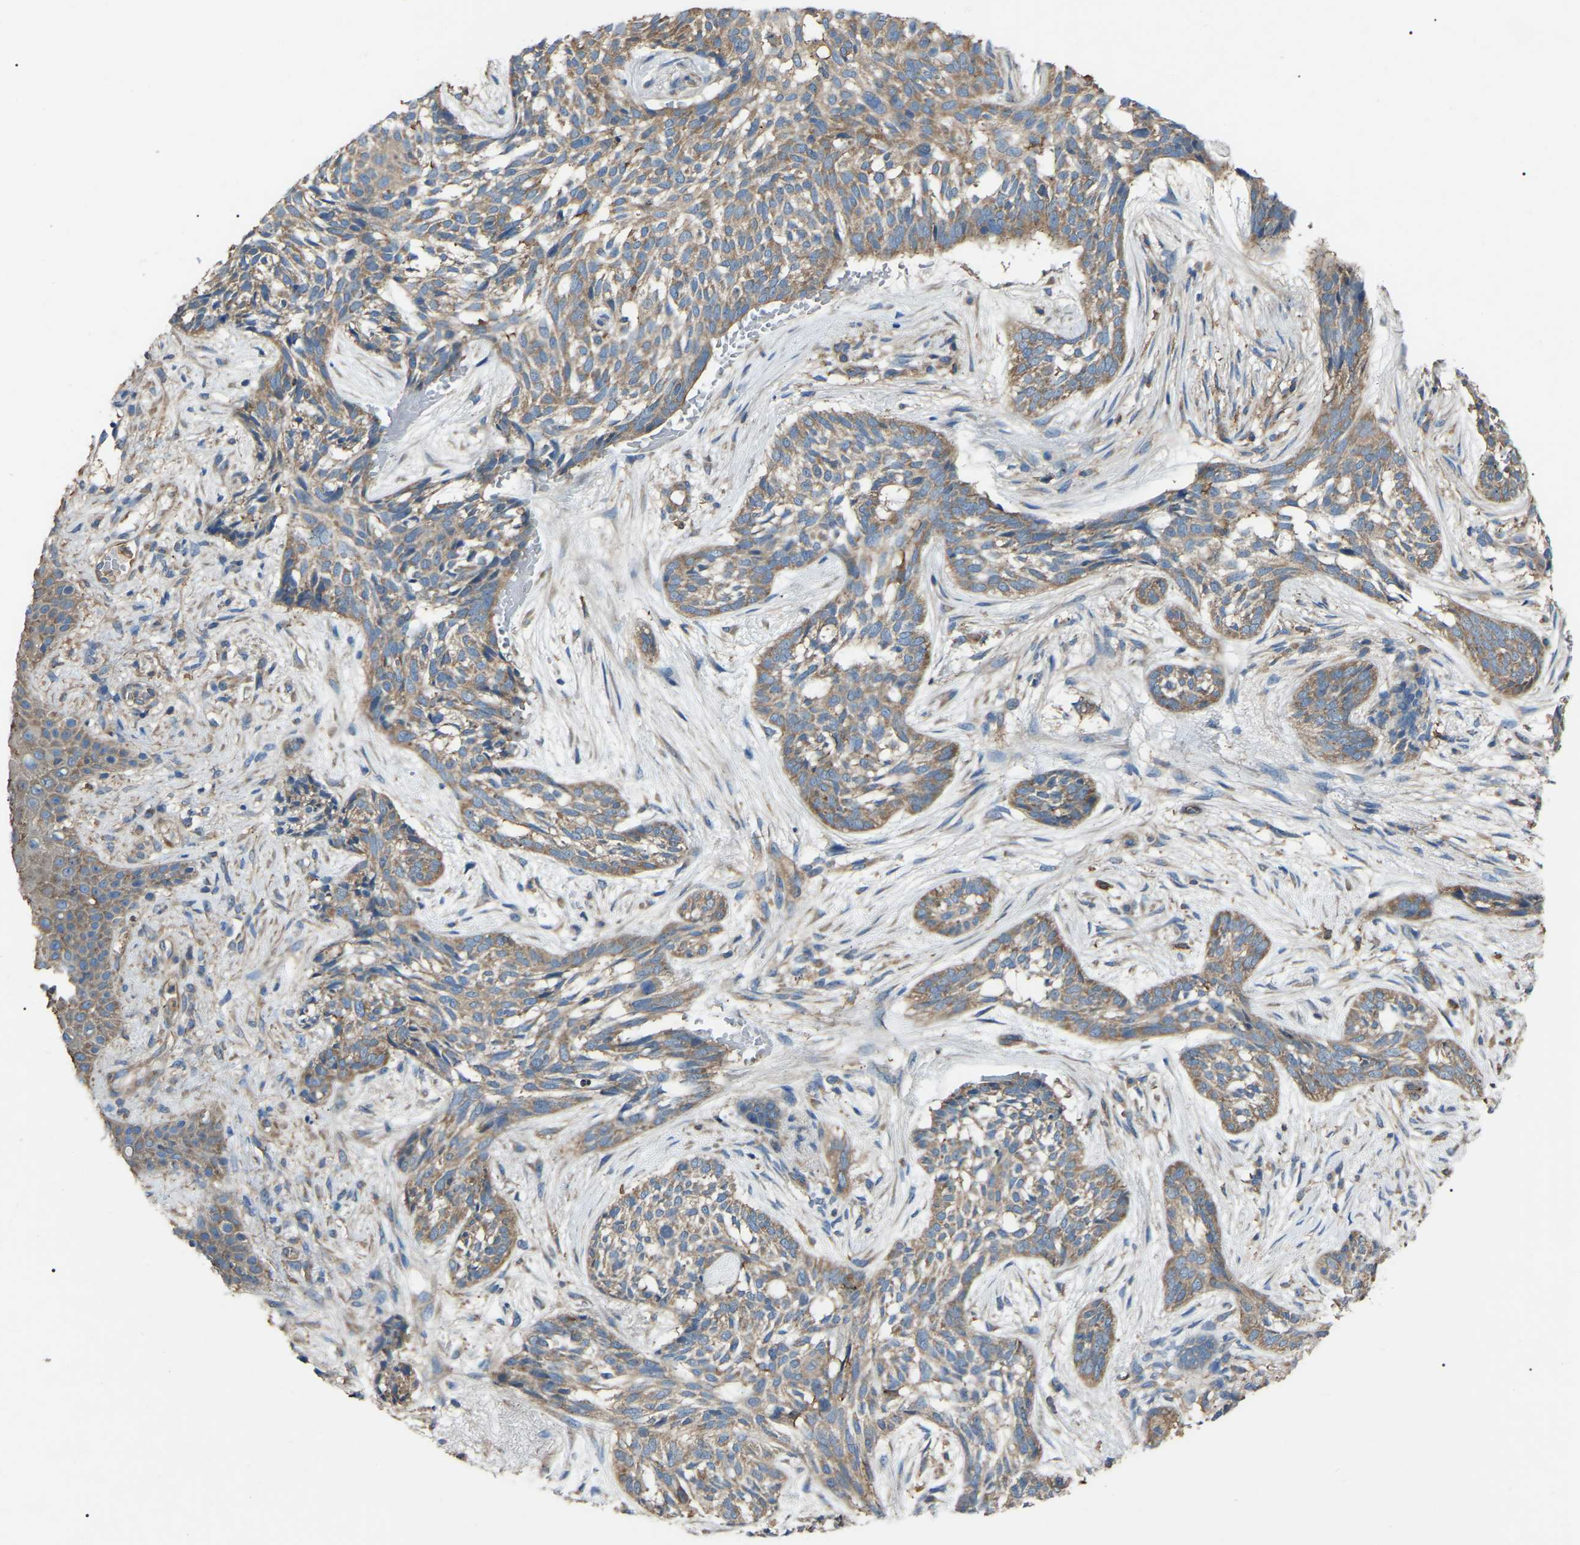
{"staining": {"intensity": "moderate", "quantity": ">75%", "location": "cytoplasmic/membranous"}, "tissue": "skin cancer", "cell_type": "Tumor cells", "image_type": "cancer", "snomed": [{"axis": "morphology", "description": "Basal cell carcinoma"}, {"axis": "topography", "description": "Skin"}], "caption": "A brown stain labels moderate cytoplasmic/membranous expression of a protein in skin cancer (basal cell carcinoma) tumor cells. (DAB IHC with brightfield microscopy, high magnification).", "gene": "AIMP1", "patient": {"sex": "female", "age": 88}}